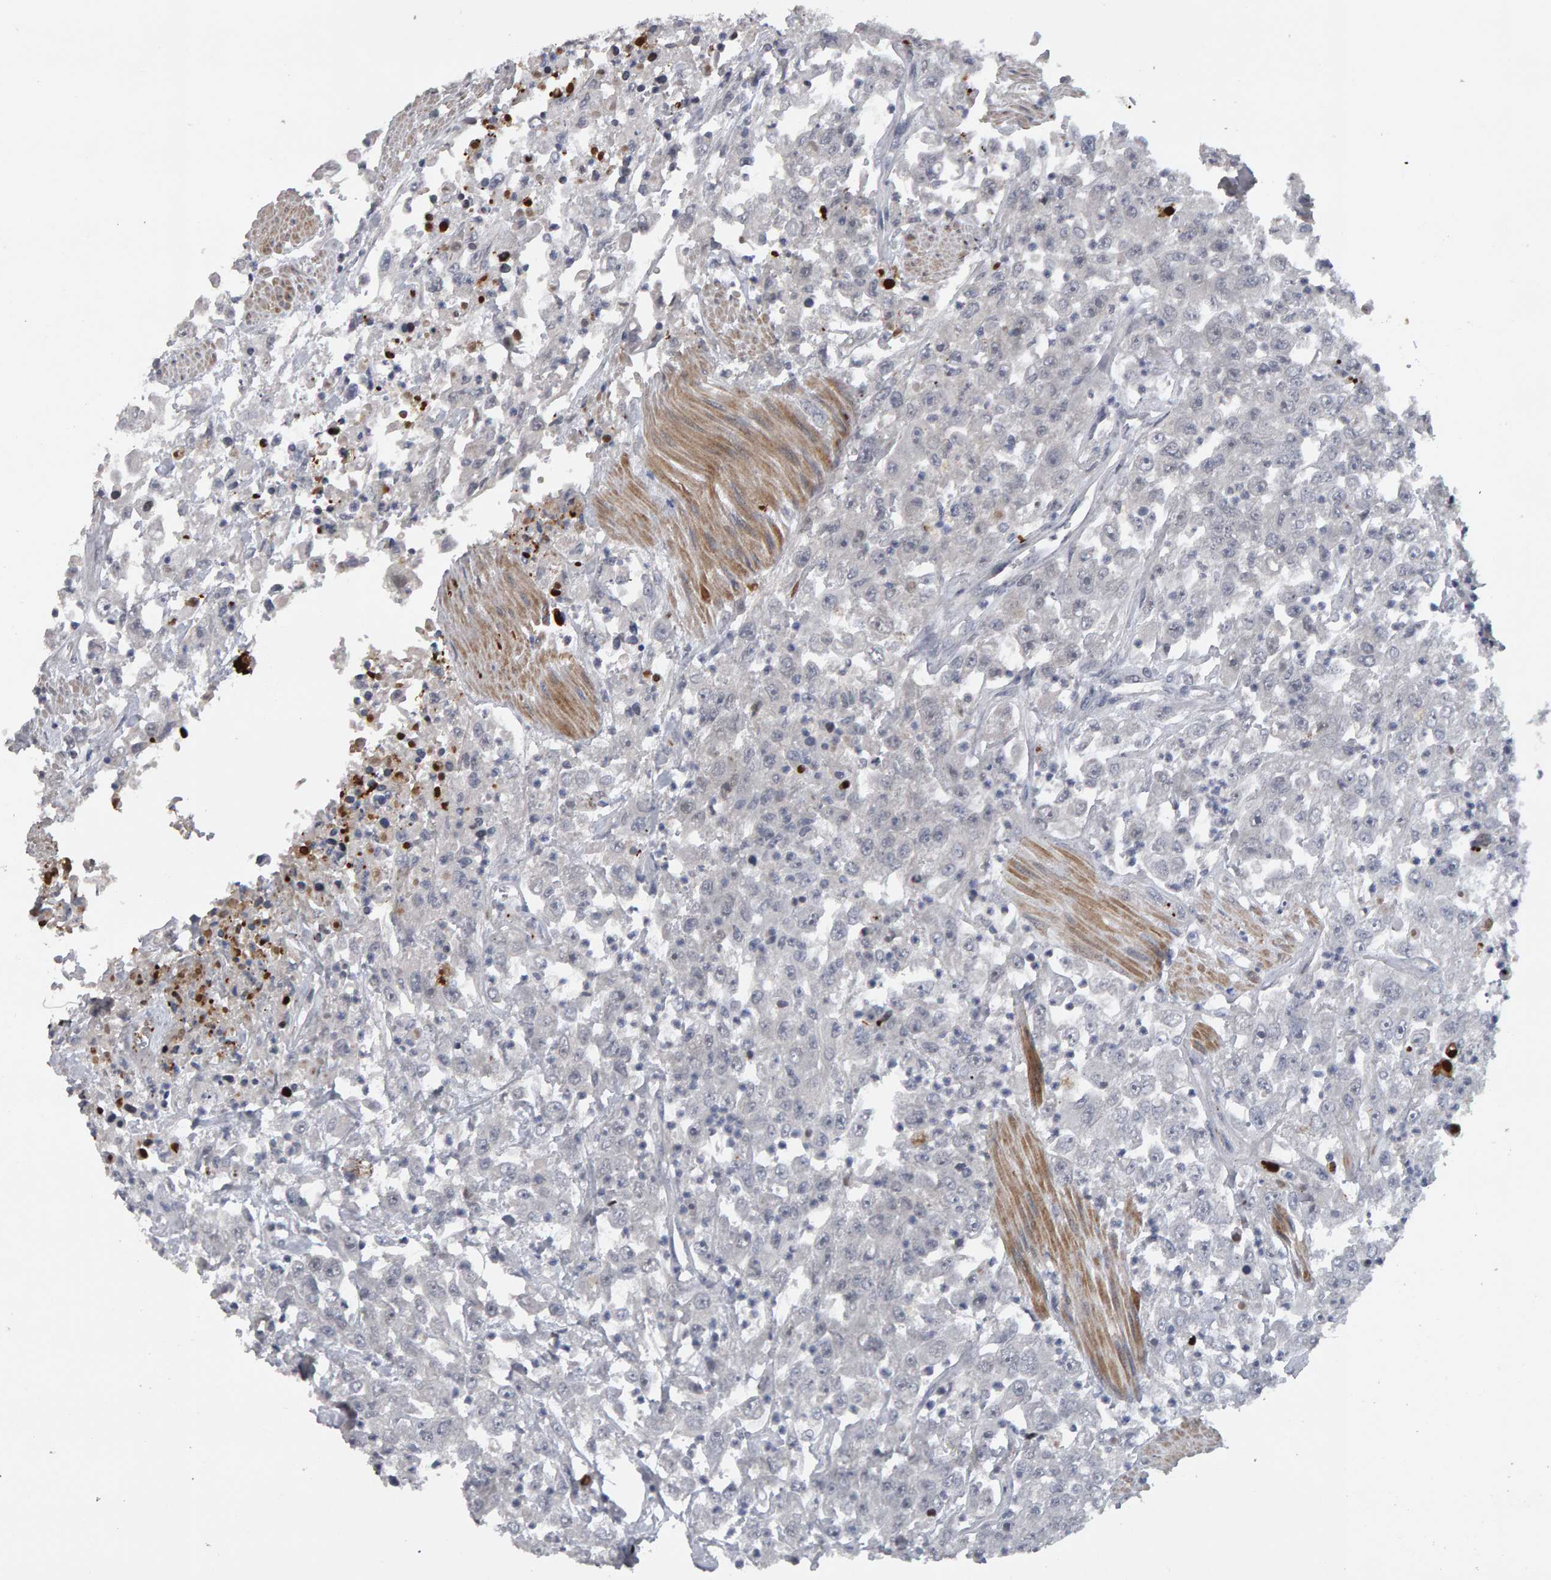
{"staining": {"intensity": "negative", "quantity": "none", "location": "none"}, "tissue": "urothelial cancer", "cell_type": "Tumor cells", "image_type": "cancer", "snomed": [{"axis": "morphology", "description": "Urothelial carcinoma, High grade"}, {"axis": "topography", "description": "Urinary bladder"}], "caption": "High power microscopy photomicrograph of an immunohistochemistry (IHC) image of urothelial cancer, revealing no significant staining in tumor cells. (Brightfield microscopy of DAB IHC at high magnification).", "gene": "IPO8", "patient": {"sex": "male", "age": 46}}